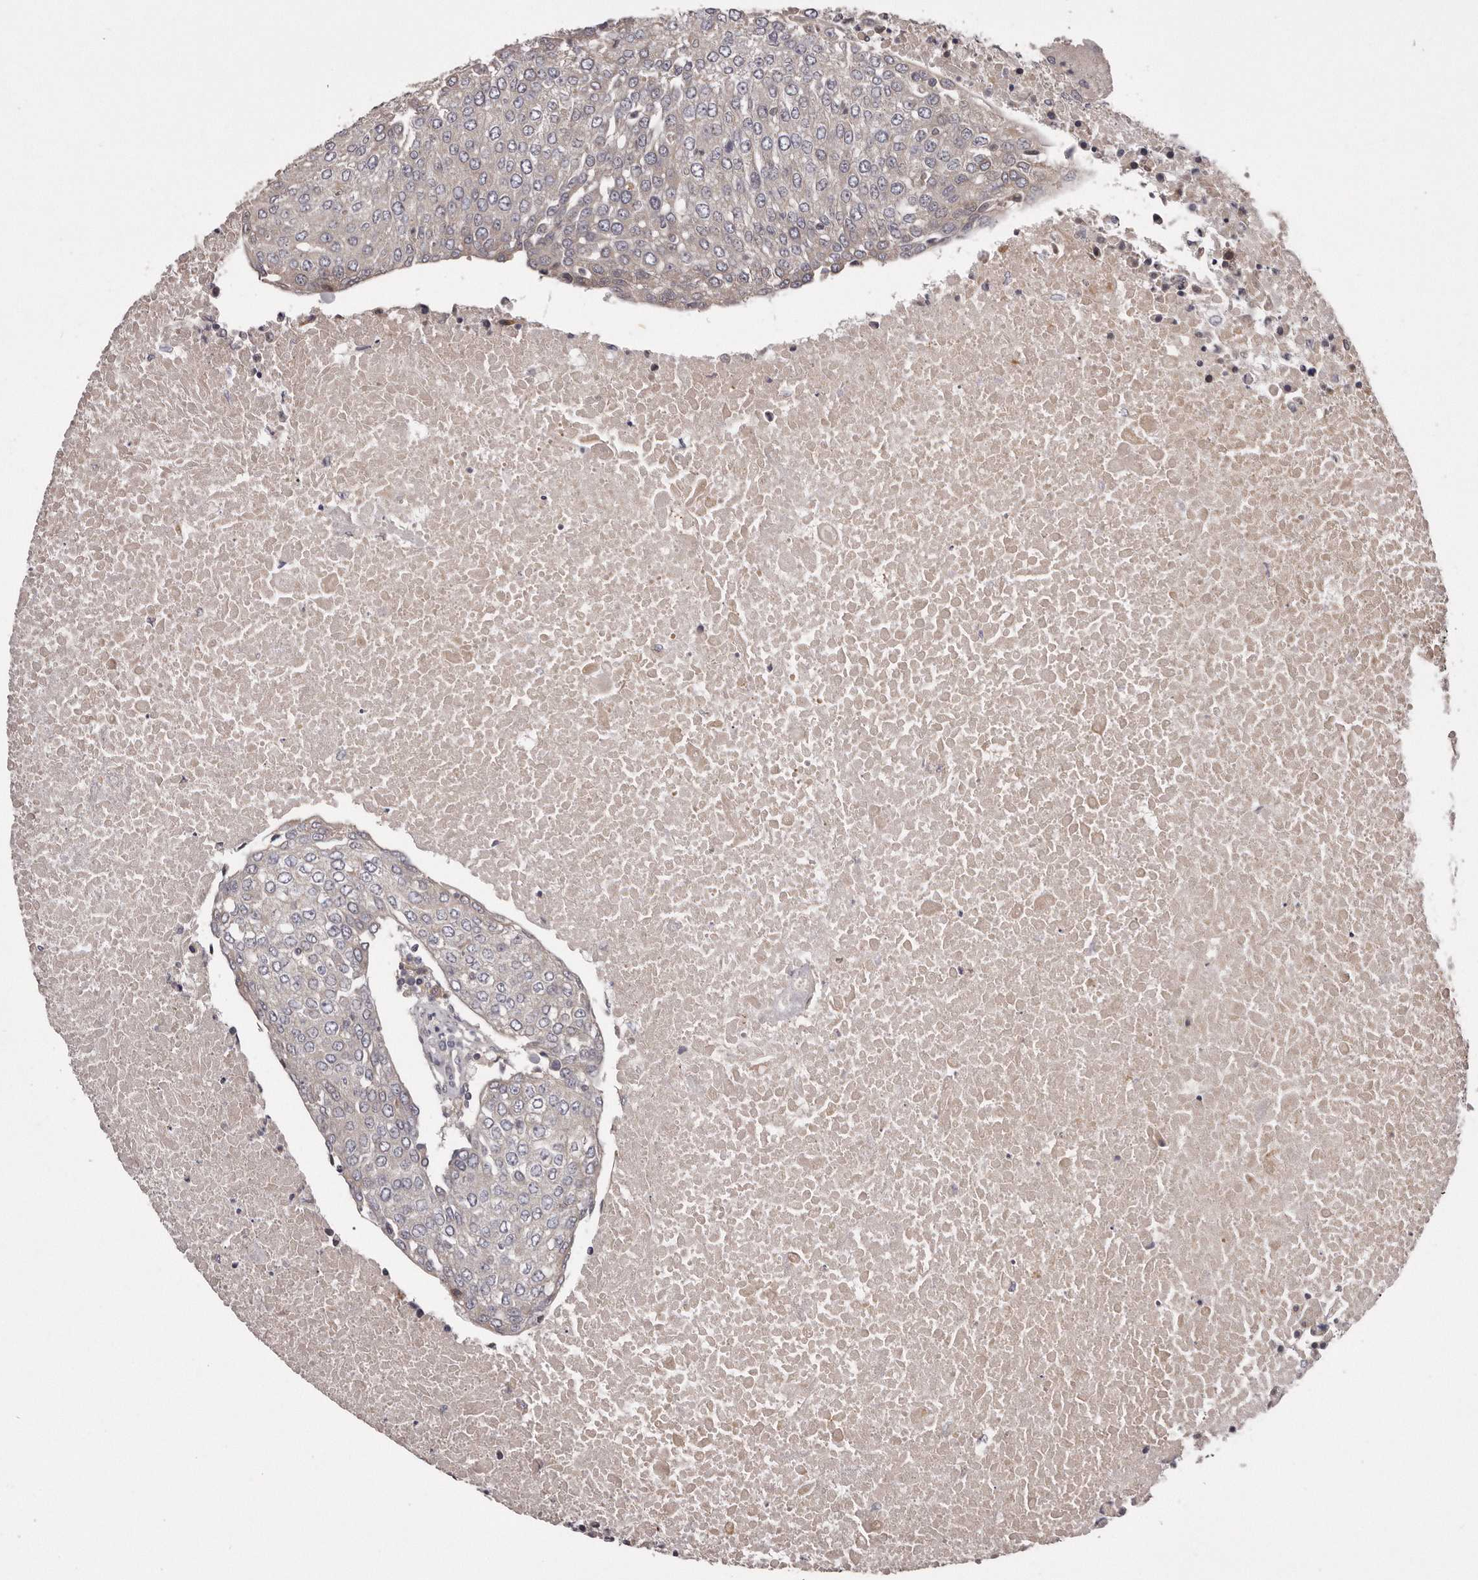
{"staining": {"intensity": "negative", "quantity": "none", "location": "none"}, "tissue": "urothelial cancer", "cell_type": "Tumor cells", "image_type": "cancer", "snomed": [{"axis": "morphology", "description": "Urothelial carcinoma, High grade"}, {"axis": "topography", "description": "Urinary bladder"}], "caption": "DAB (3,3'-diaminobenzidine) immunohistochemical staining of human high-grade urothelial carcinoma reveals no significant positivity in tumor cells.", "gene": "ARMCX1", "patient": {"sex": "female", "age": 85}}